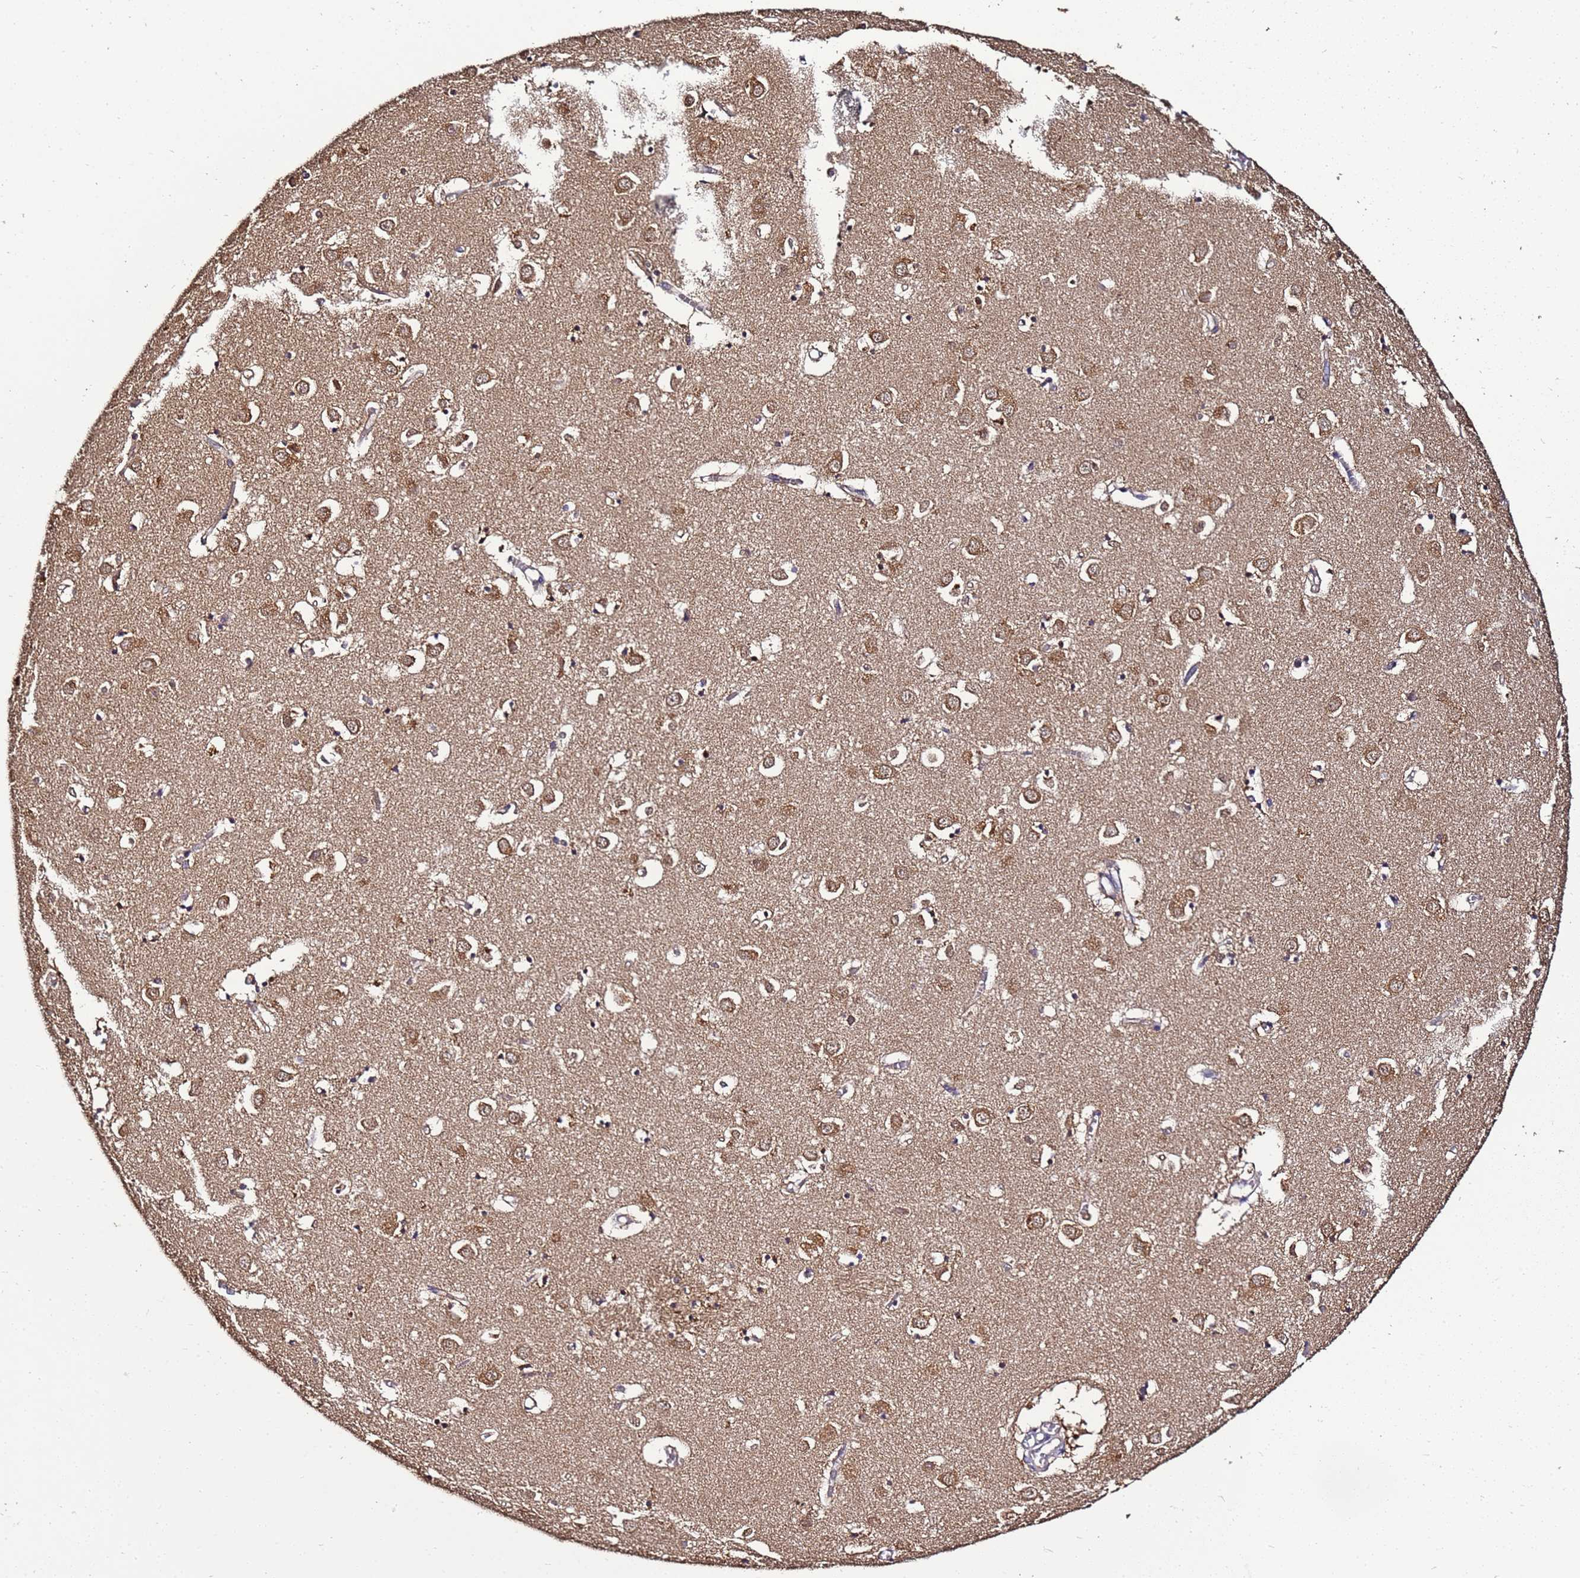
{"staining": {"intensity": "weak", "quantity": "<25%", "location": "cytoplasmic/membranous"}, "tissue": "caudate", "cell_type": "Glial cells", "image_type": "normal", "snomed": [{"axis": "morphology", "description": "Normal tissue, NOS"}, {"axis": "topography", "description": "Lateral ventricle wall"}], "caption": "Micrograph shows no protein positivity in glial cells of unremarkable caudate.", "gene": "ENOPH1", "patient": {"sex": "male", "age": 70}}